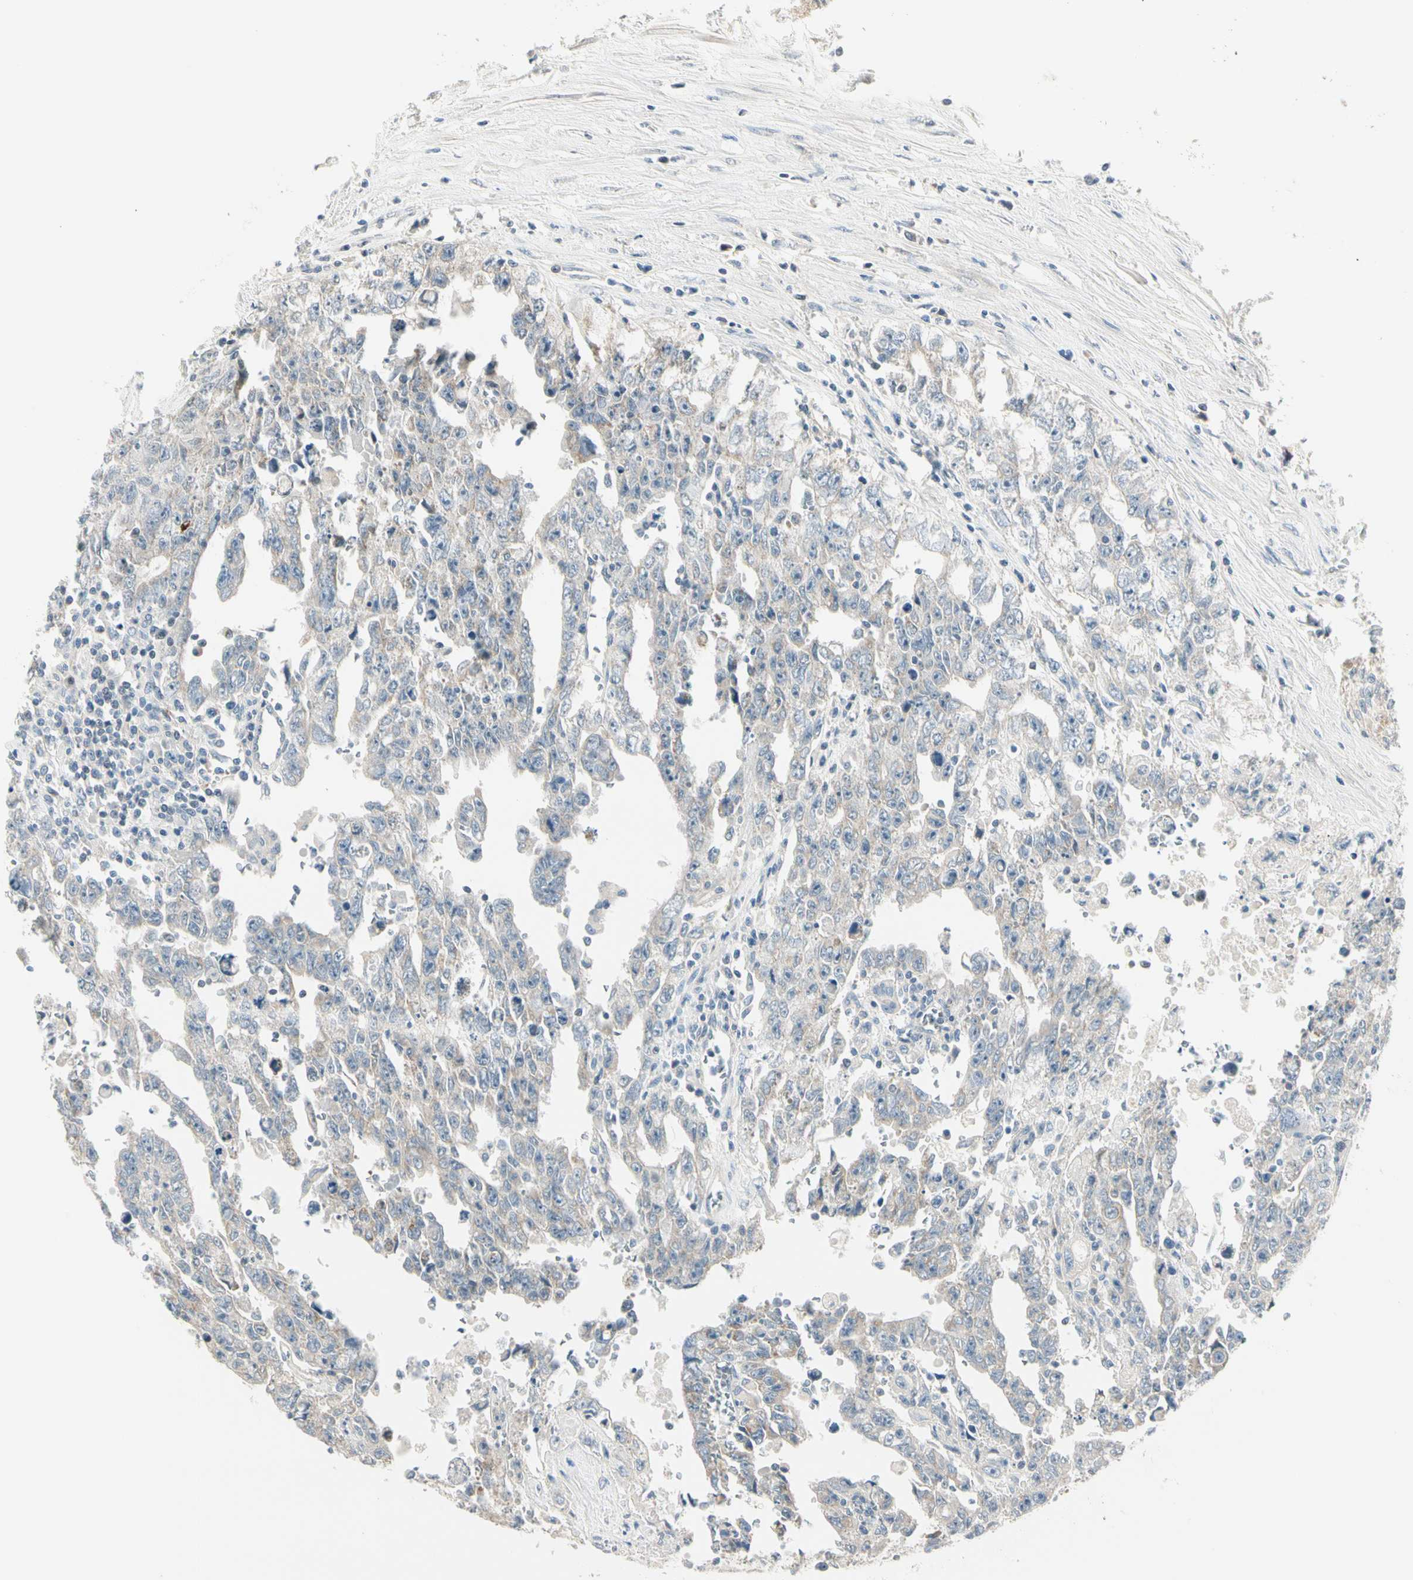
{"staining": {"intensity": "weak", "quantity": "<25%", "location": "cytoplasmic/membranous"}, "tissue": "testis cancer", "cell_type": "Tumor cells", "image_type": "cancer", "snomed": [{"axis": "morphology", "description": "Carcinoma, Embryonal, NOS"}, {"axis": "topography", "description": "Testis"}], "caption": "IHC photomicrograph of neoplastic tissue: human testis cancer stained with DAB (3,3'-diaminobenzidine) demonstrates no significant protein staining in tumor cells.", "gene": "GPR153", "patient": {"sex": "male", "age": 28}}